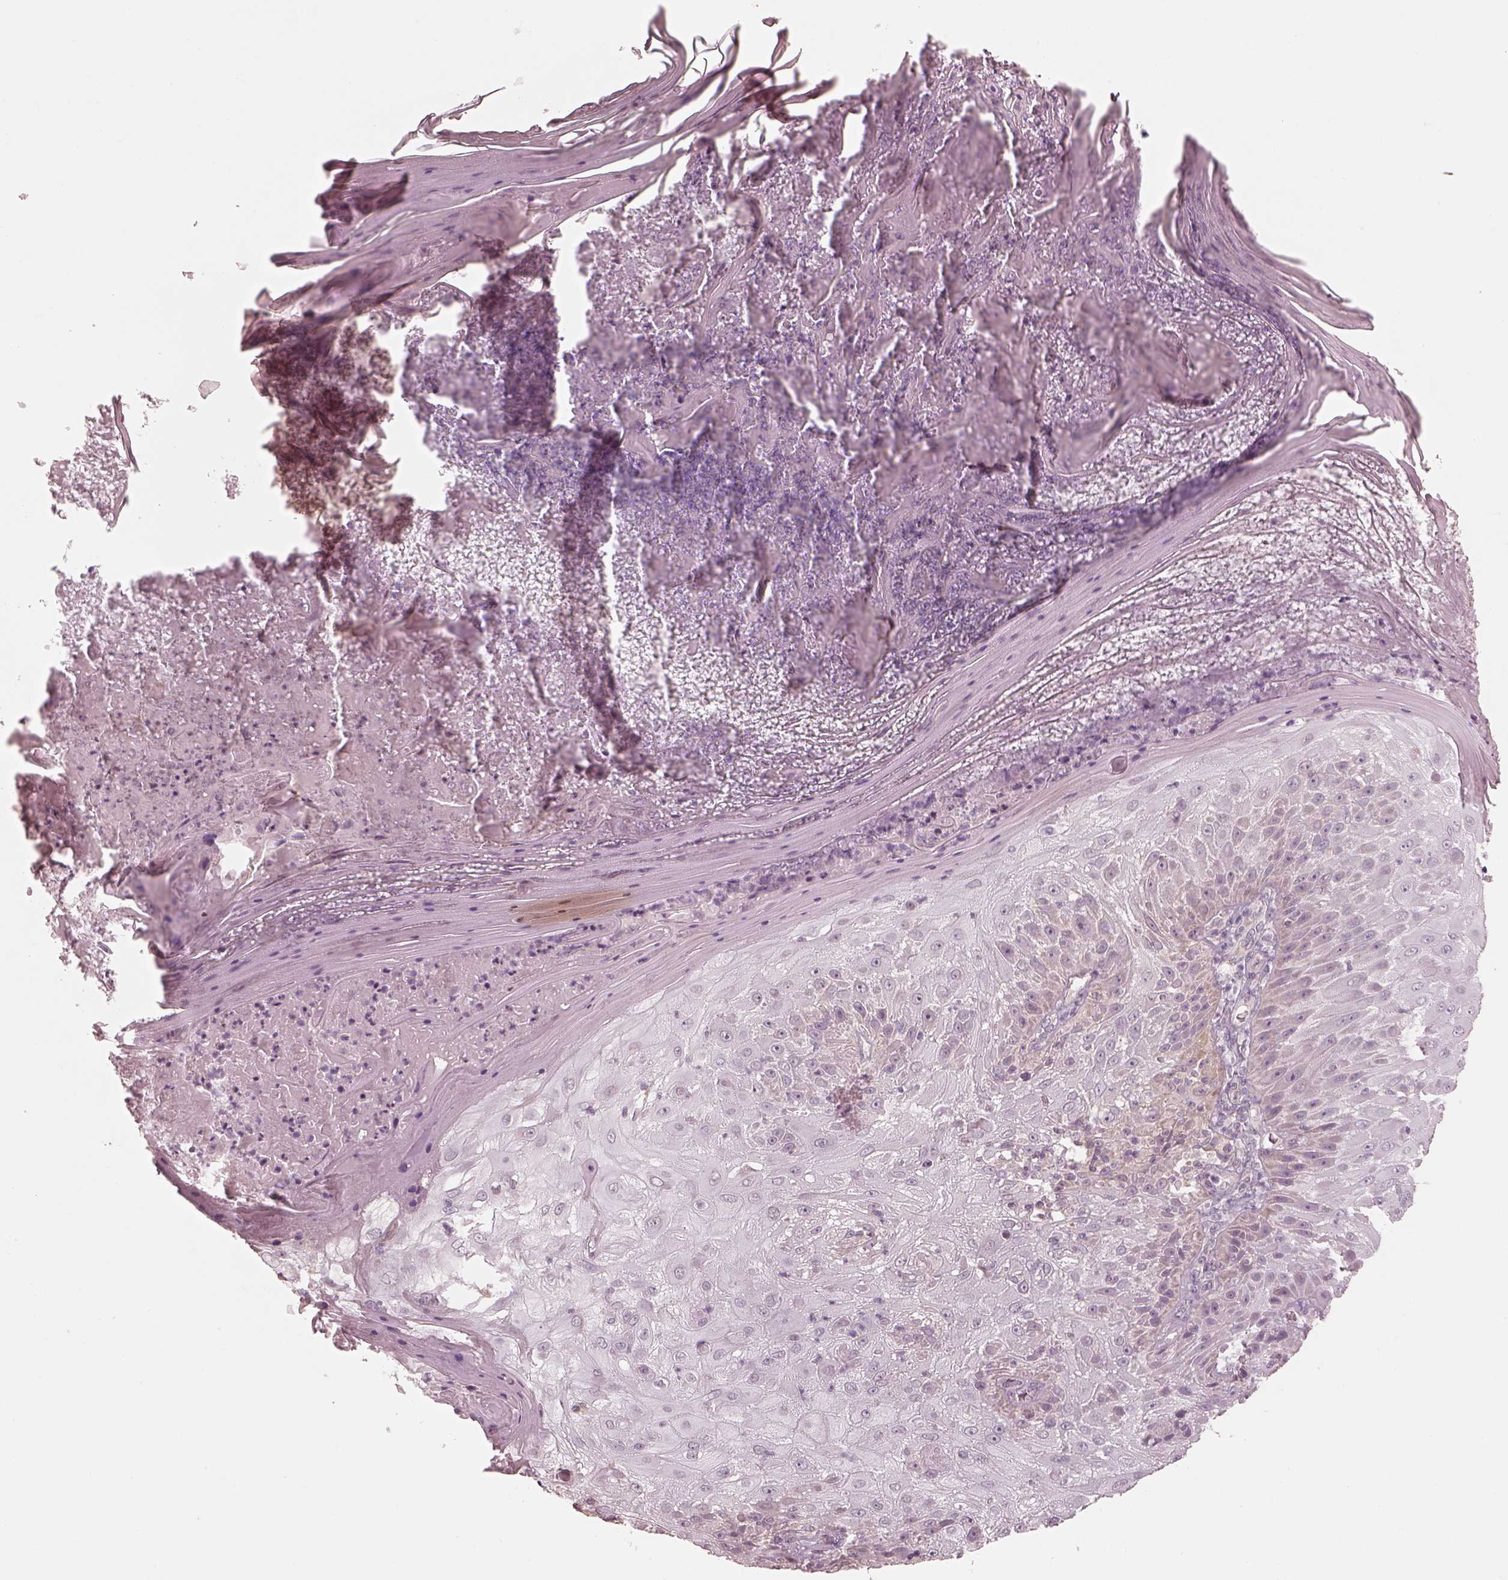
{"staining": {"intensity": "weak", "quantity": "25%-75%", "location": "cytoplasmic/membranous"}, "tissue": "skin cancer", "cell_type": "Tumor cells", "image_type": "cancer", "snomed": [{"axis": "morphology", "description": "Normal tissue, NOS"}, {"axis": "morphology", "description": "Squamous cell carcinoma, NOS"}, {"axis": "topography", "description": "Skin"}], "caption": "High-magnification brightfield microscopy of skin cancer stained with DAB (3,3'-diaminobenzidine) (brown) and counterstained with hematoxylin (blue). tumor cells exhibit weak cytoplasmic/membranous expression is identified in approximately25%-75% of cells.", "gene": "IQCB1", "patient": {"sex": "female", "age": 83}}